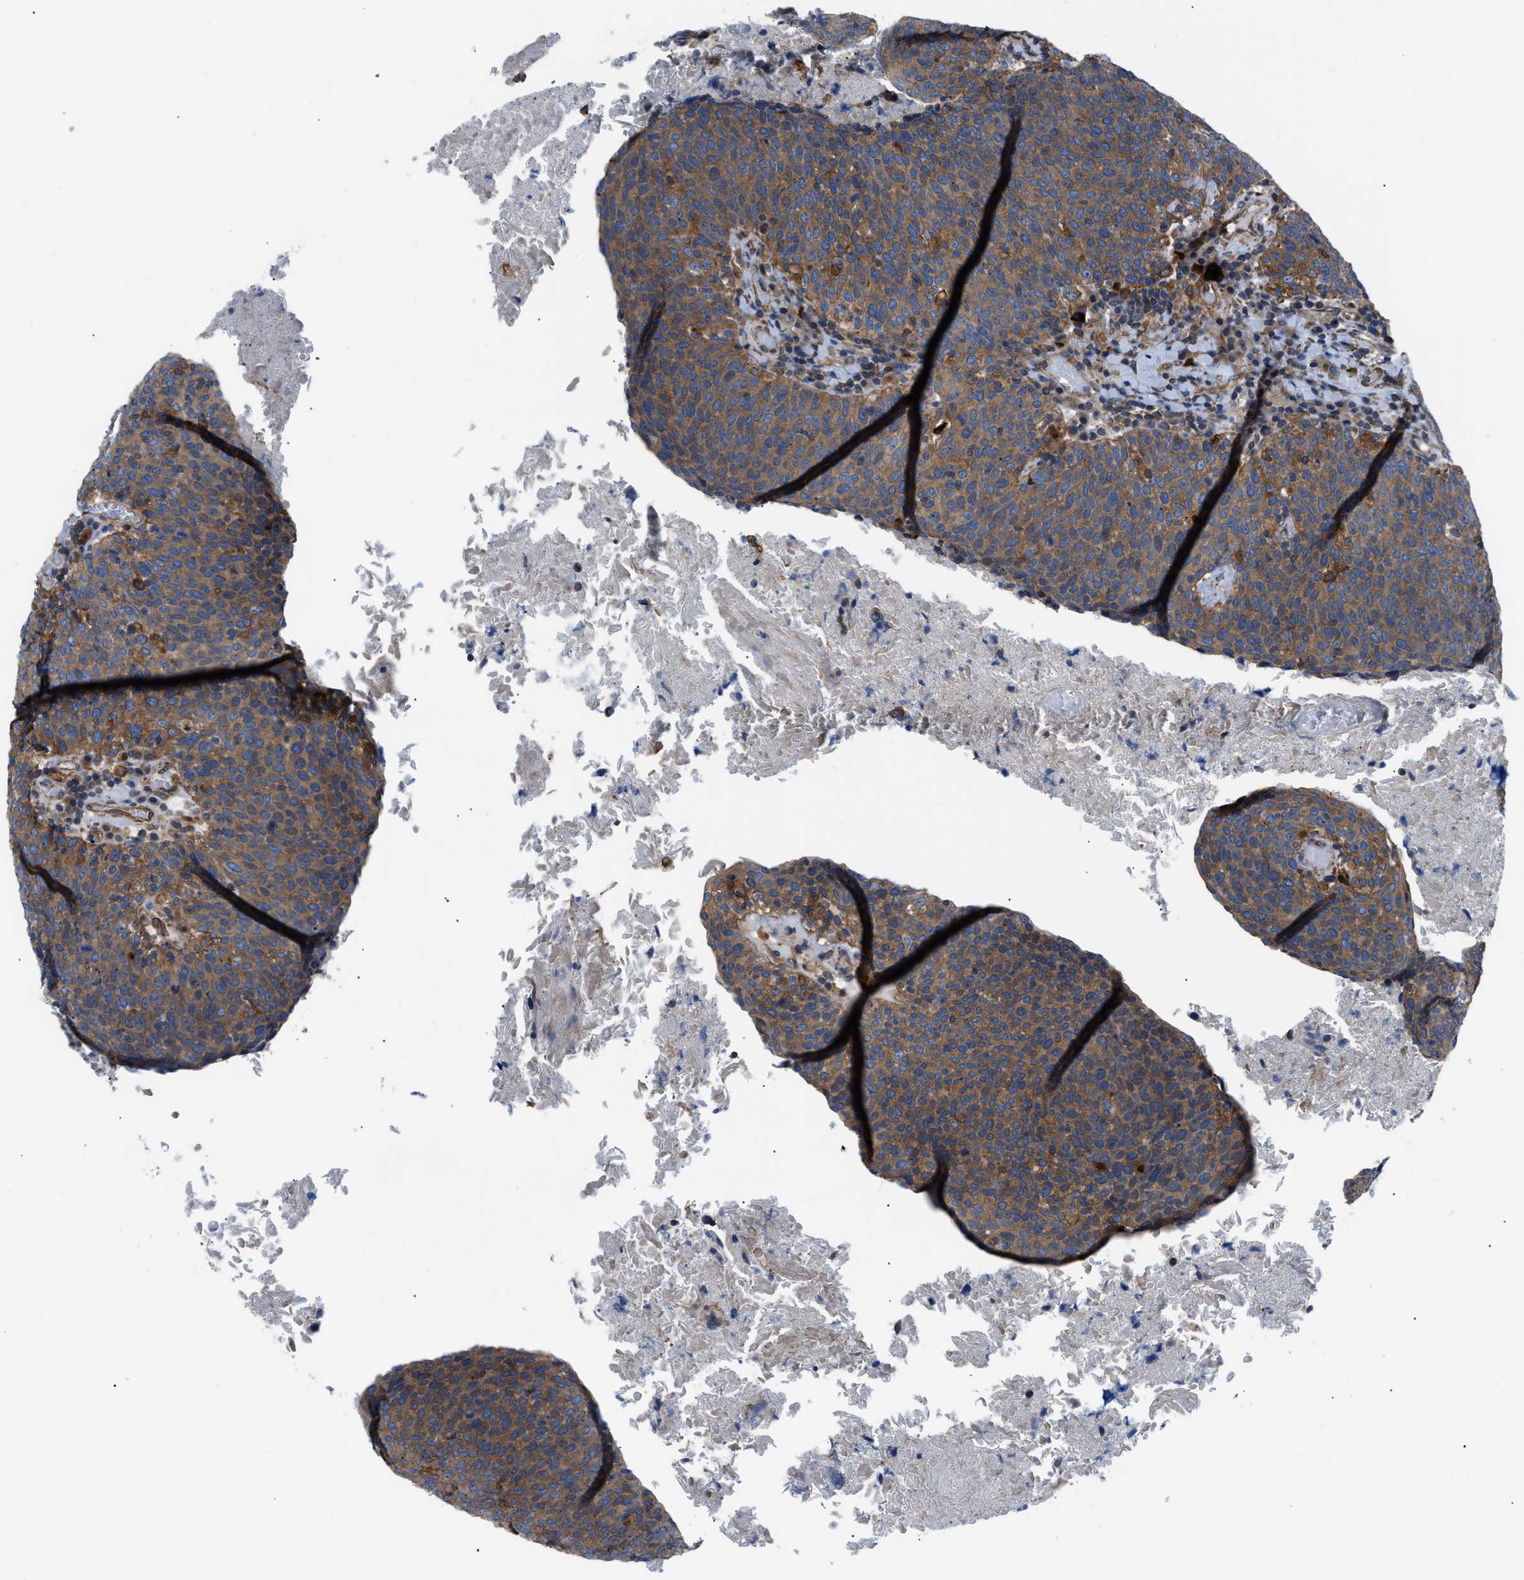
{"staining": {"intensity": "strong", "quantity": ">75%", "location": "cytoplasmic/membranous"}, "tissue": "head and neck cancer", "cell_type": "Tumor cells", "image_type": "cancer", "snomed": [{"axis": "morphology", "description": "Squamous cell carcinoma, NOS"}, {"axis": "morphology", "description": "Squamous cell carcinoma, metastatic, NOS"}, {"axis": "topography", "description": "Lymph node"}, {"axis": "topography", "description": "Head-Neck"}], "caption": "There is high levels of strong cytoplasmic/membranous expression in tumor cells of head and neck squamous cell carcinoma, as demonstrated by immunohistochemical staining (brown color).", "gene": "DMAC1", "patient": {"sex": "male", "age": 62}}